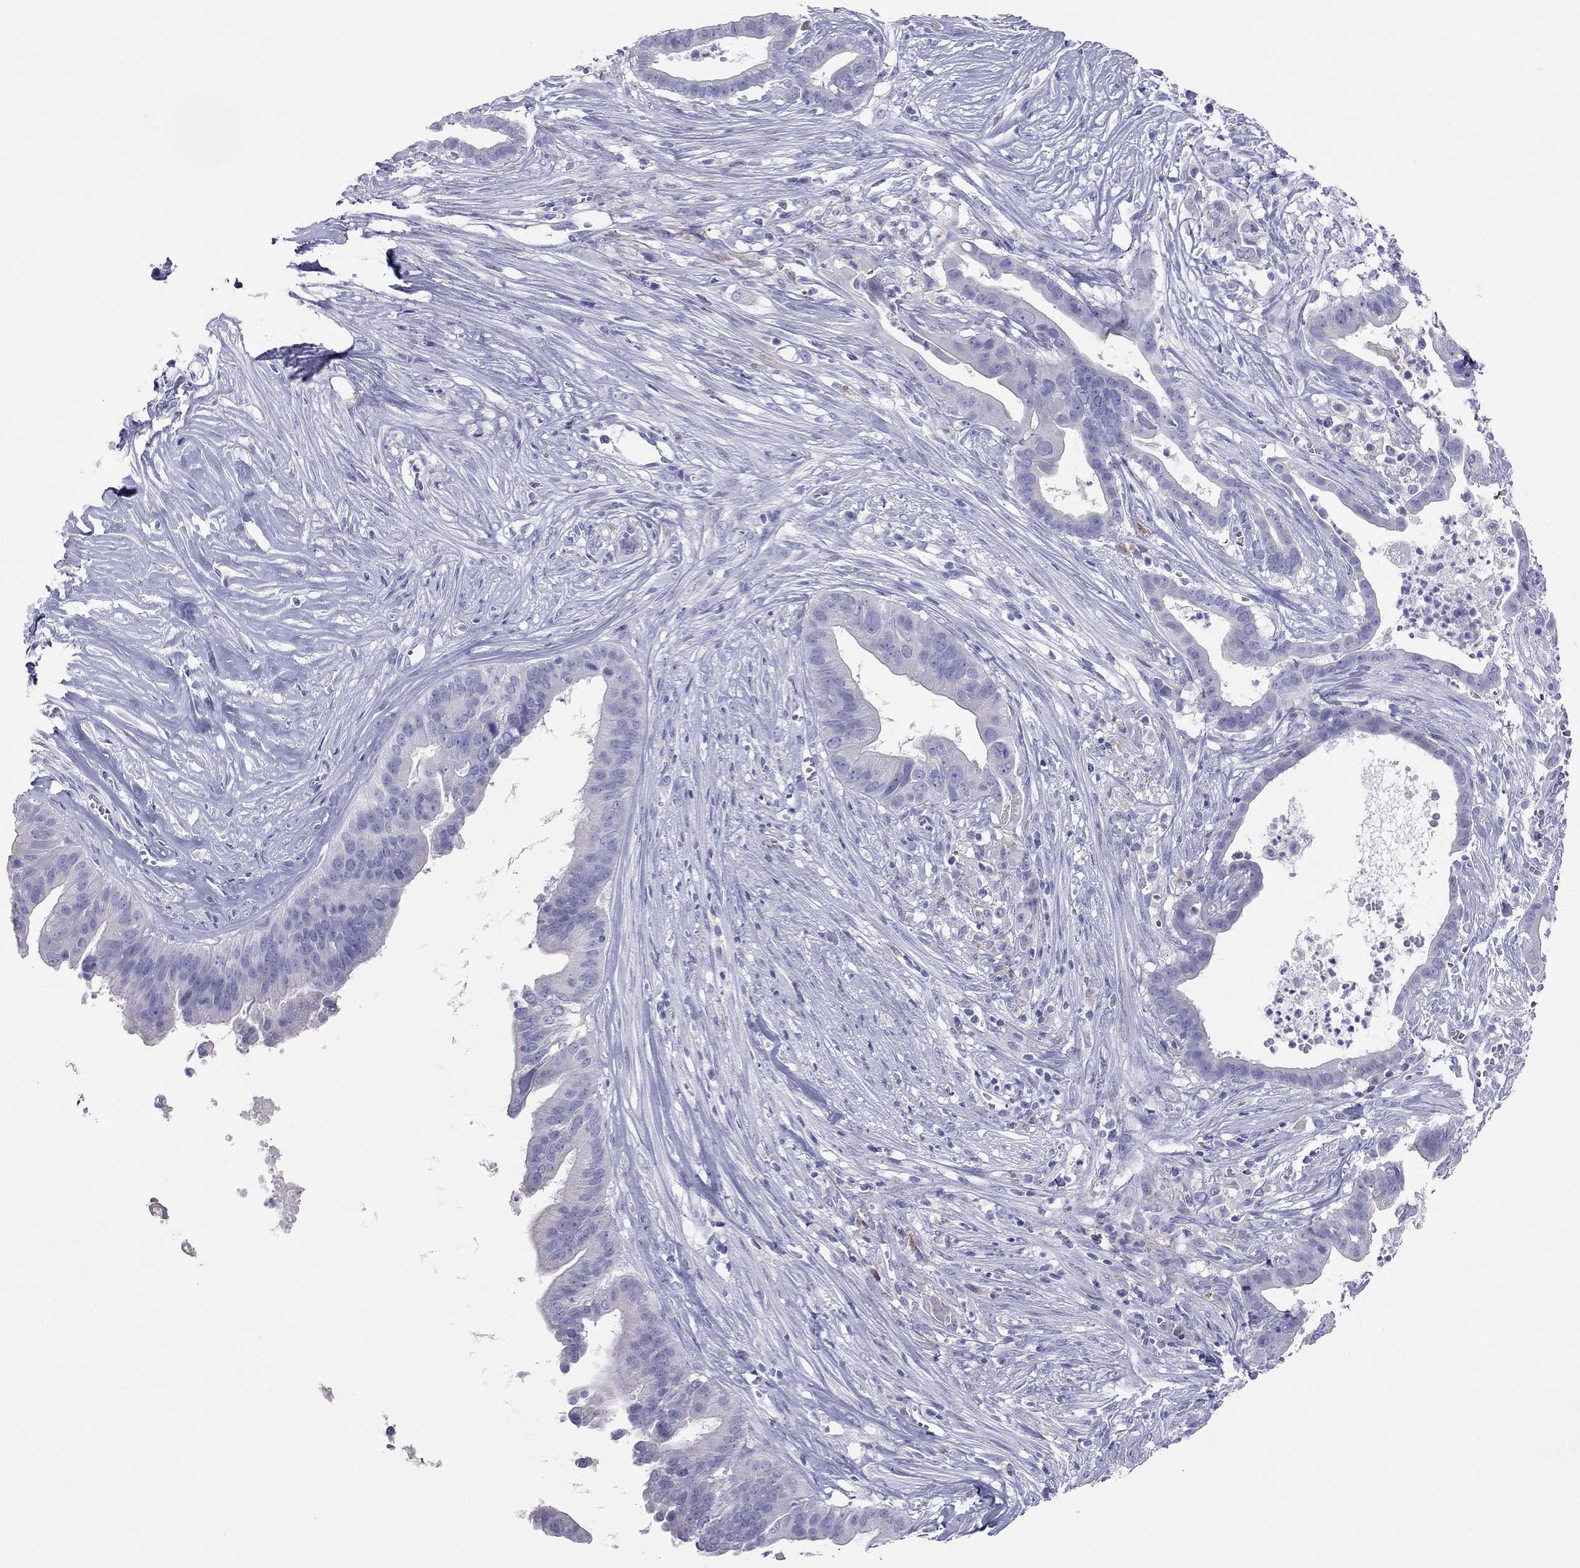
{"staining": {"intensity": "negative", "quantity": "none", "location": "none"}, "tissue": "pancreatic cancer", "cell_type": "Tumor cells", "image_type": "cancer", "snomed": [{"axis": "morphology", "description": "Adenocarcinoma, NOS"}, {"axis": "topography", "description": "Pancreas"}], "caption": "The IHC photomicrograph has no significant staining in tumor cells of pancreatic cancer (adenocarcinoma) tissue. The staining is performed using DAB (3,3'-diaminobenzidine) brown chromogen with nuclei counter-stained in using hematoxylin.", "gene": "HLA-DQB2", "patient": {"sex": "male", "age": 61}}